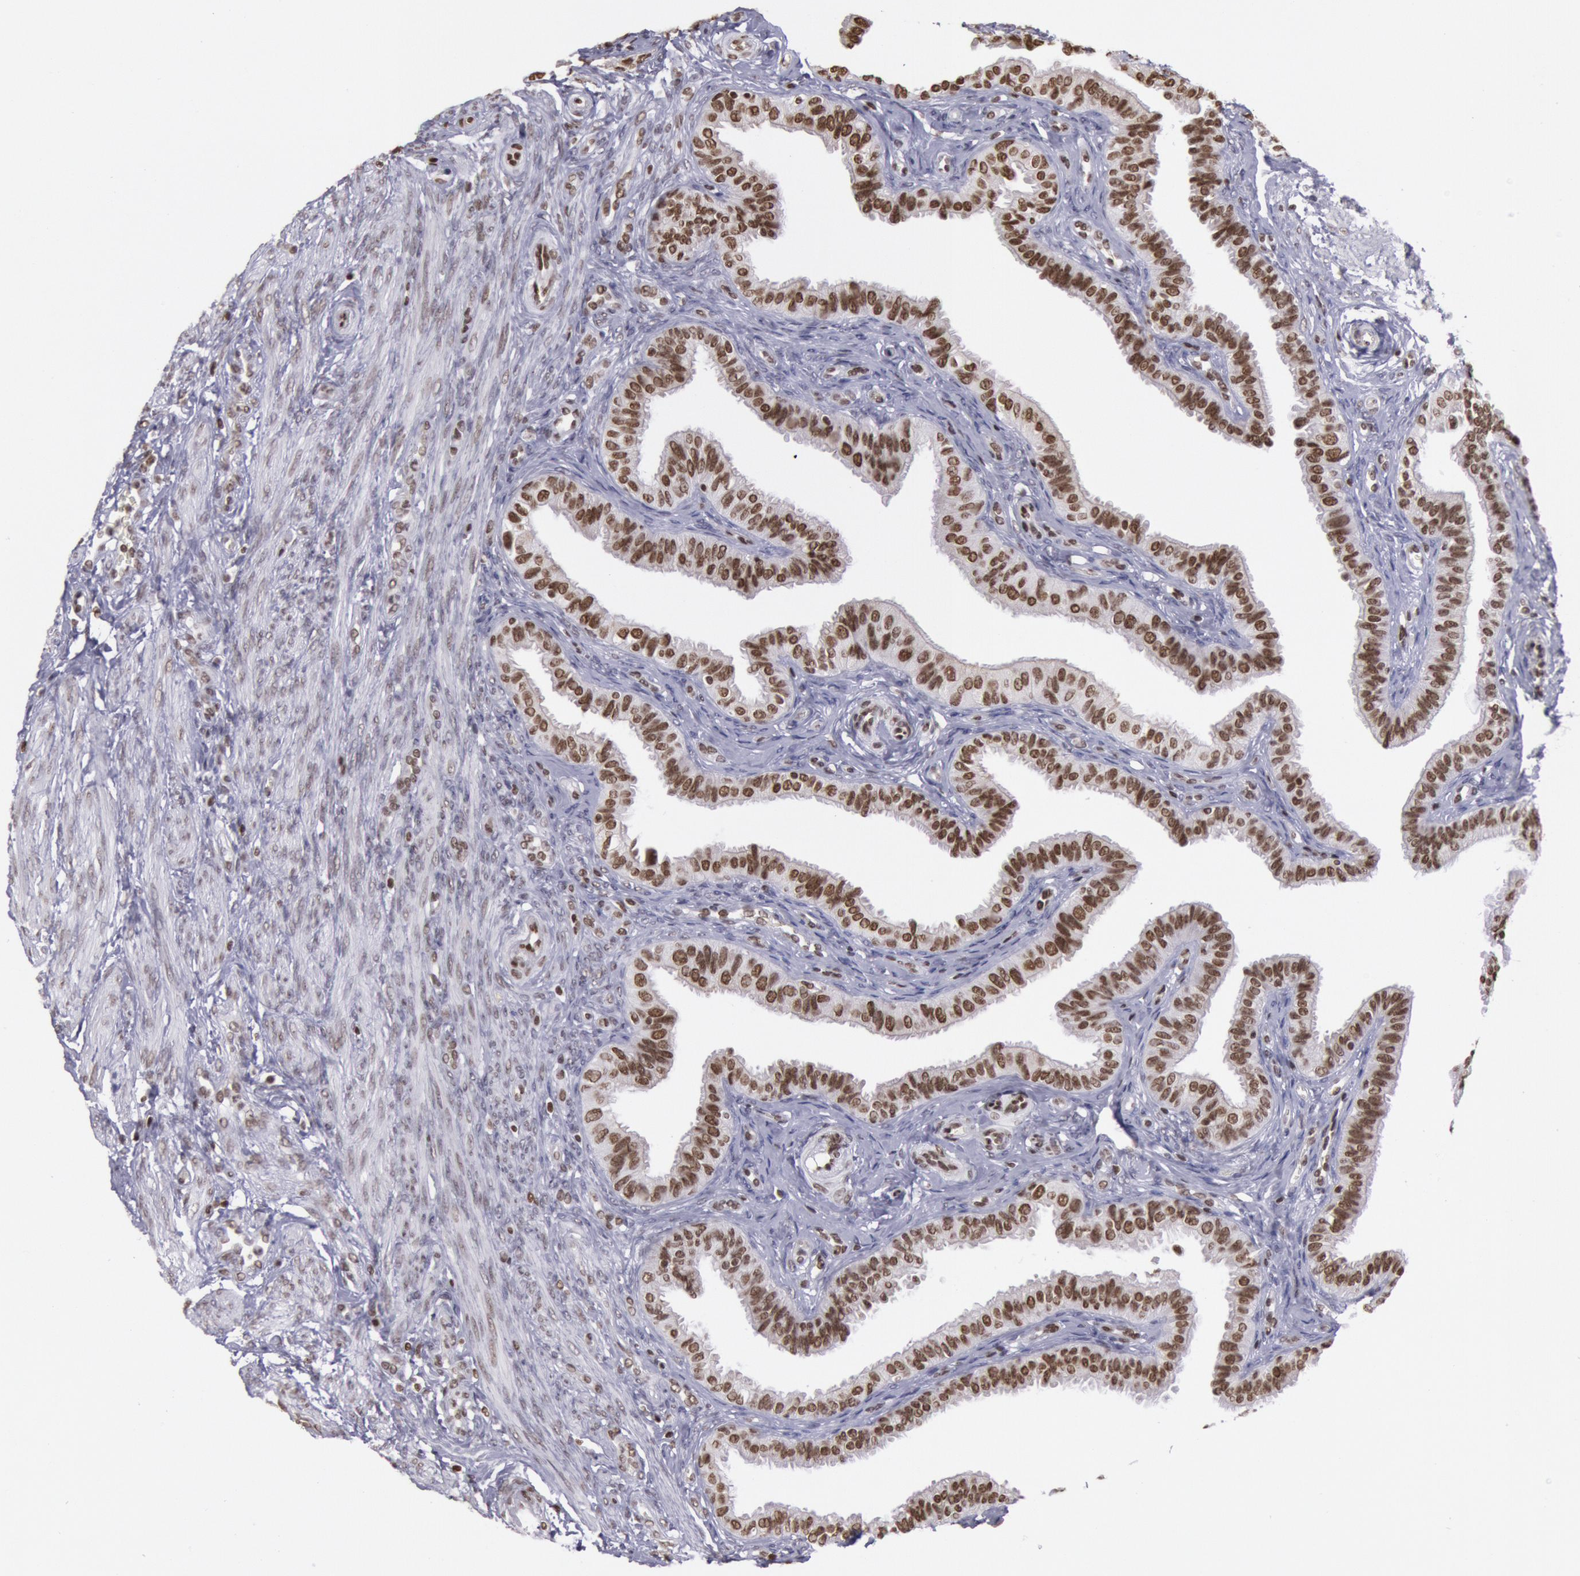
{"staining": {"intensity": "moderate", "quantity": ">75%", "location": "nuclear"}, "tissue": "fallopian tube", "cell_type": "Glandular cells", "image_type": "normal", "snomed": [{"axis": "morphology", "description": "Normal tissue, NOS"}, {"axis": "topography", "description": "Fallopian tube"}], "caption": "Protein staining of unremarkable fallopian tube reveals moderate nuclear staining in about >75% of glandular cells. (Brightfield microscopy of DAB IHC at high magnification).", "gene": "NKAP", "patient": {"sex": "female", "age": 42}}